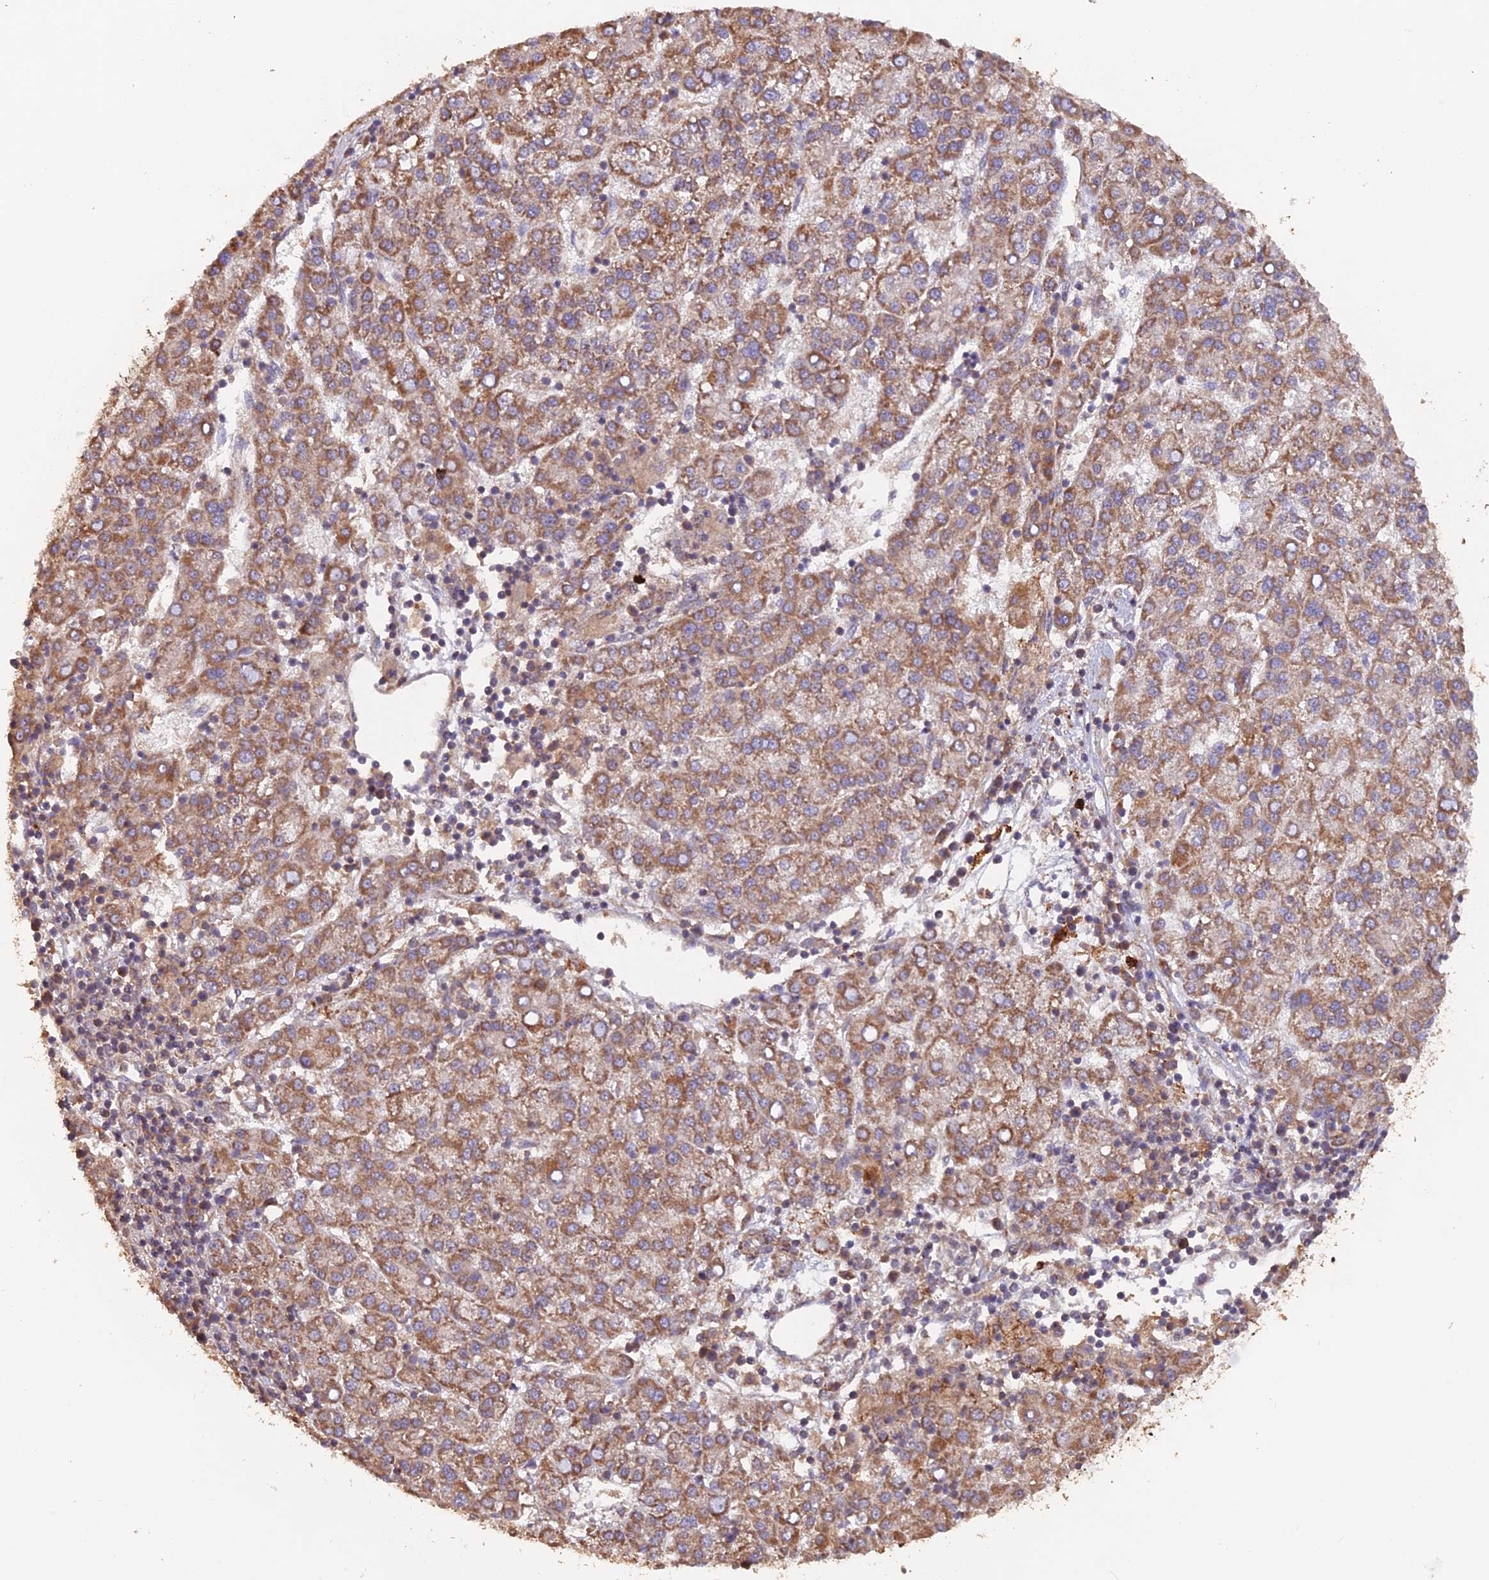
{"staining": {"intensity": "moderate", "quantity": ">75%", "location": "cytoplasmic/membranous"}, "tissue": "liver cancer", "cell_type": "Tumor cells", "image_type": "cancer", "snomed": [{"axis": "morphology", "description": "Carcinoma, Hepatocellular, NOS"}, {"axis": "topography", "description": "Liver"}], "caption": "Tumor cells reveal medium levels of moderate cytoplasmic/membranous expression in approximately >75% of cells in human hepatocellular carcinoma (liver). Ihc stains the protein in brown and the nuclei are stained blue.", "gene": "IFT22", "patient": {"sex": "female", "age": 58}}